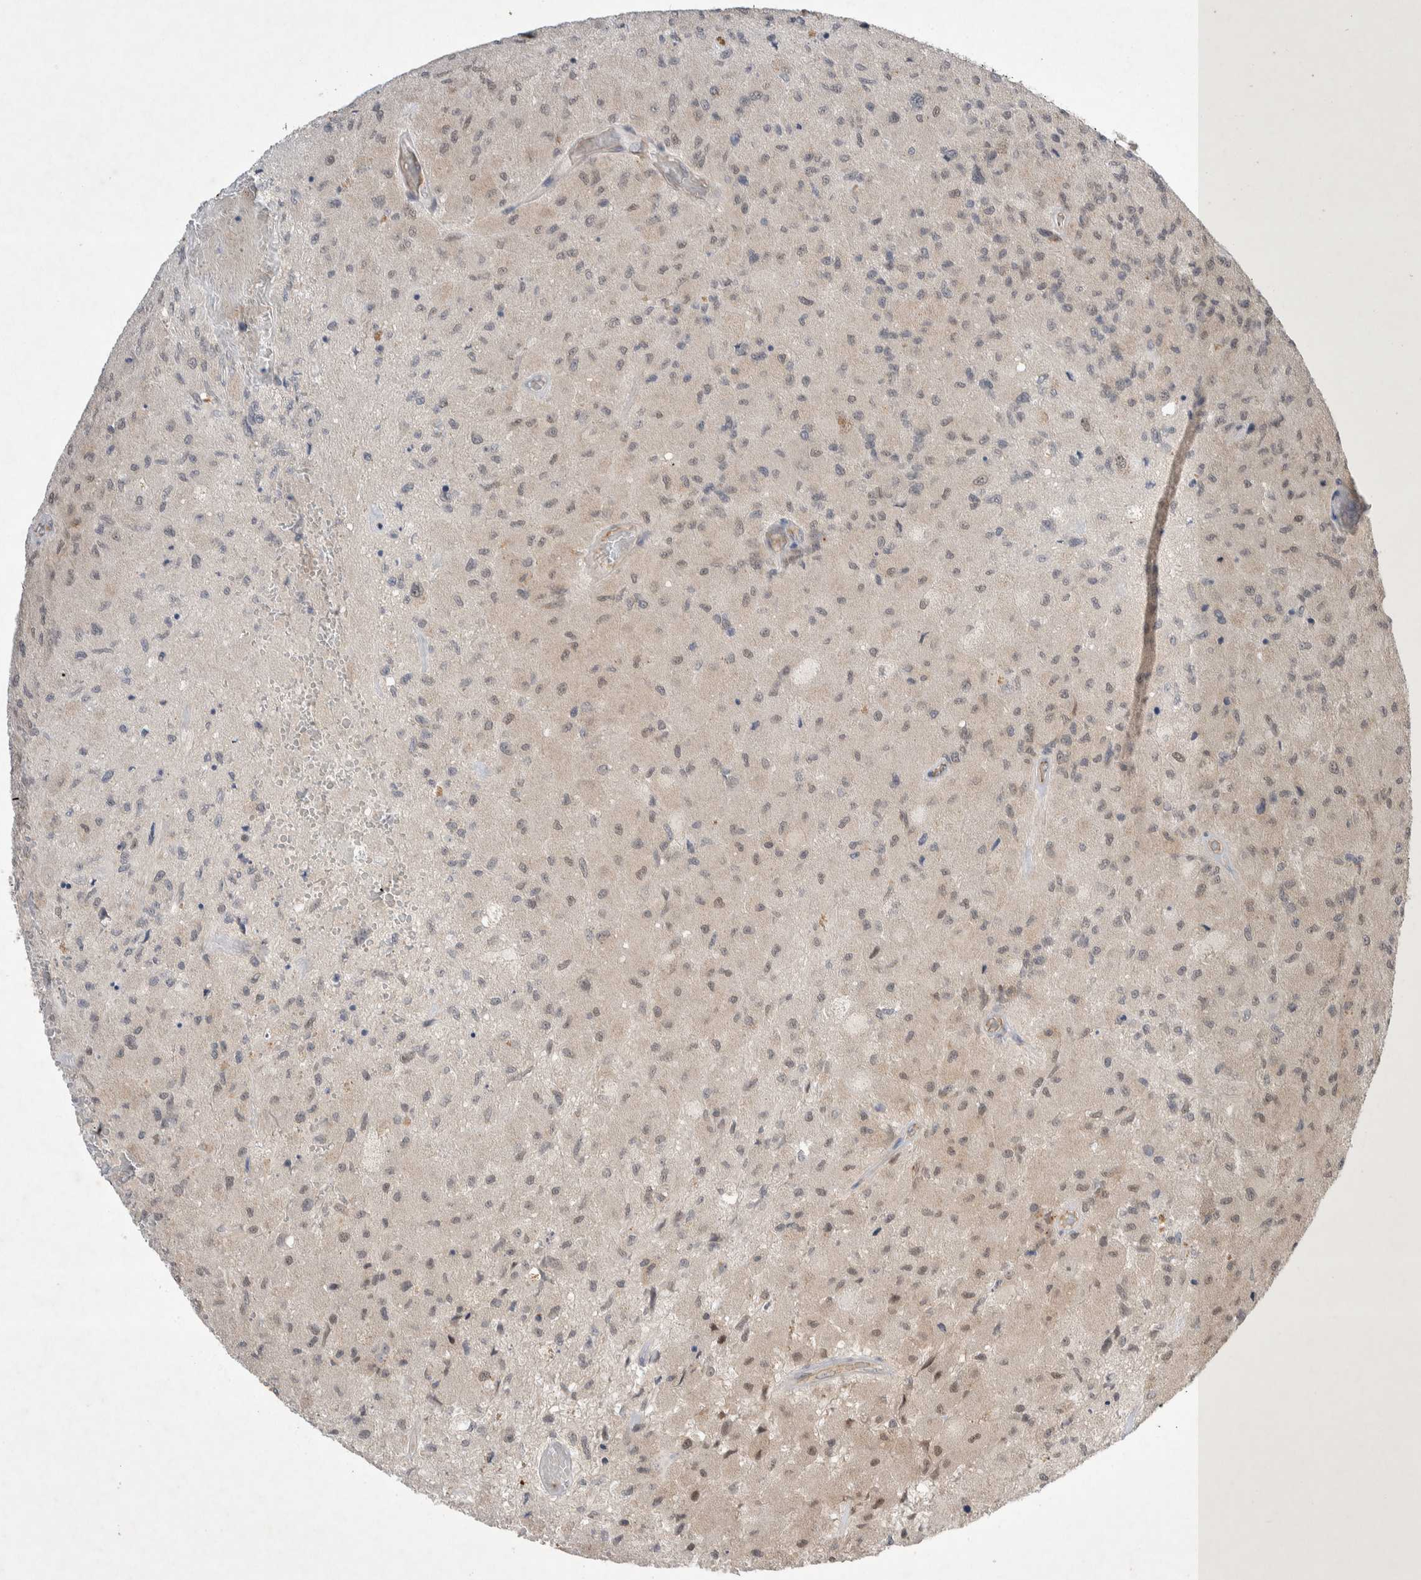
{"staining": {"intensity": "weak", "quantity": "<25%", "location": "nuclear"}, "tissue": "glioma", "cell_type": "Tumor cells", "image_type": "cancer", "snomed": [{"axis": "morphology", "description": "Normal tissue, NOS"}, {"axis": "morphology", "description": "Glioma, malignant, High grade"}, {"axis": "topography", "description": "Cerebral cortex"}], "caption": "The immunohistochemistry photomicrograph has no significant positivity in tumor cells of glioma tissue.", "gene": "ZNF704", "patient": {"sex": "male", "age": 77}}